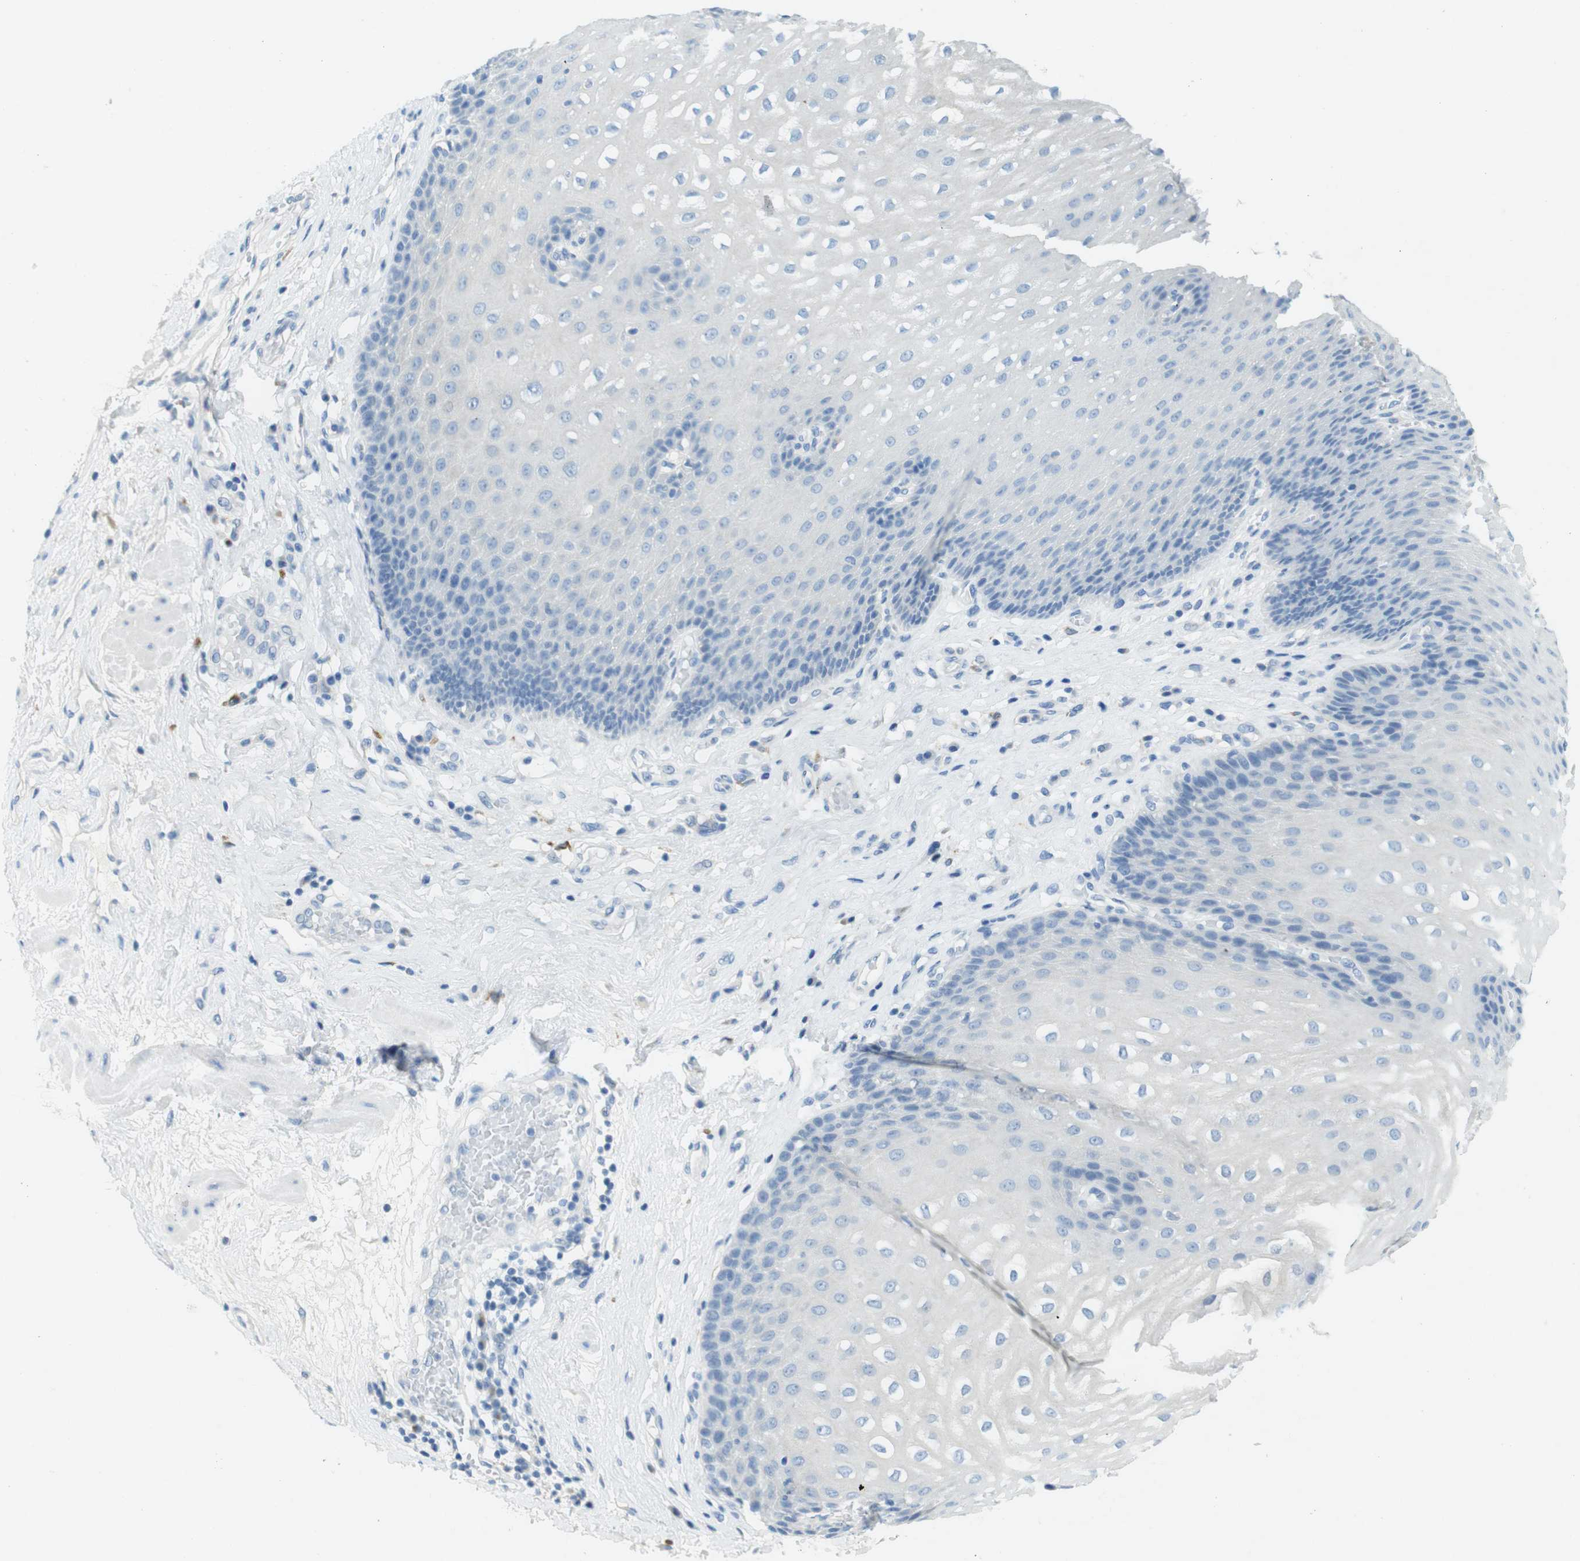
{"staining": {"intensity": "negative", "quantity": "none", "location": "none"}, "tissue": "esophagus", "cell_type": "Squamous epithelial cells", "image_type": "normal", "snomed": [{"axis": "morphology", "description": "Normal tissue, NOS"}, {"axis": "topography", "description": "Esophagus"}], "caption": "Esophagus stained for a protein using immunohistochemistry displays no expression squamous epithelial cells.", "gene": "CD320", "patient": {"sex": "male", "age": 48}}